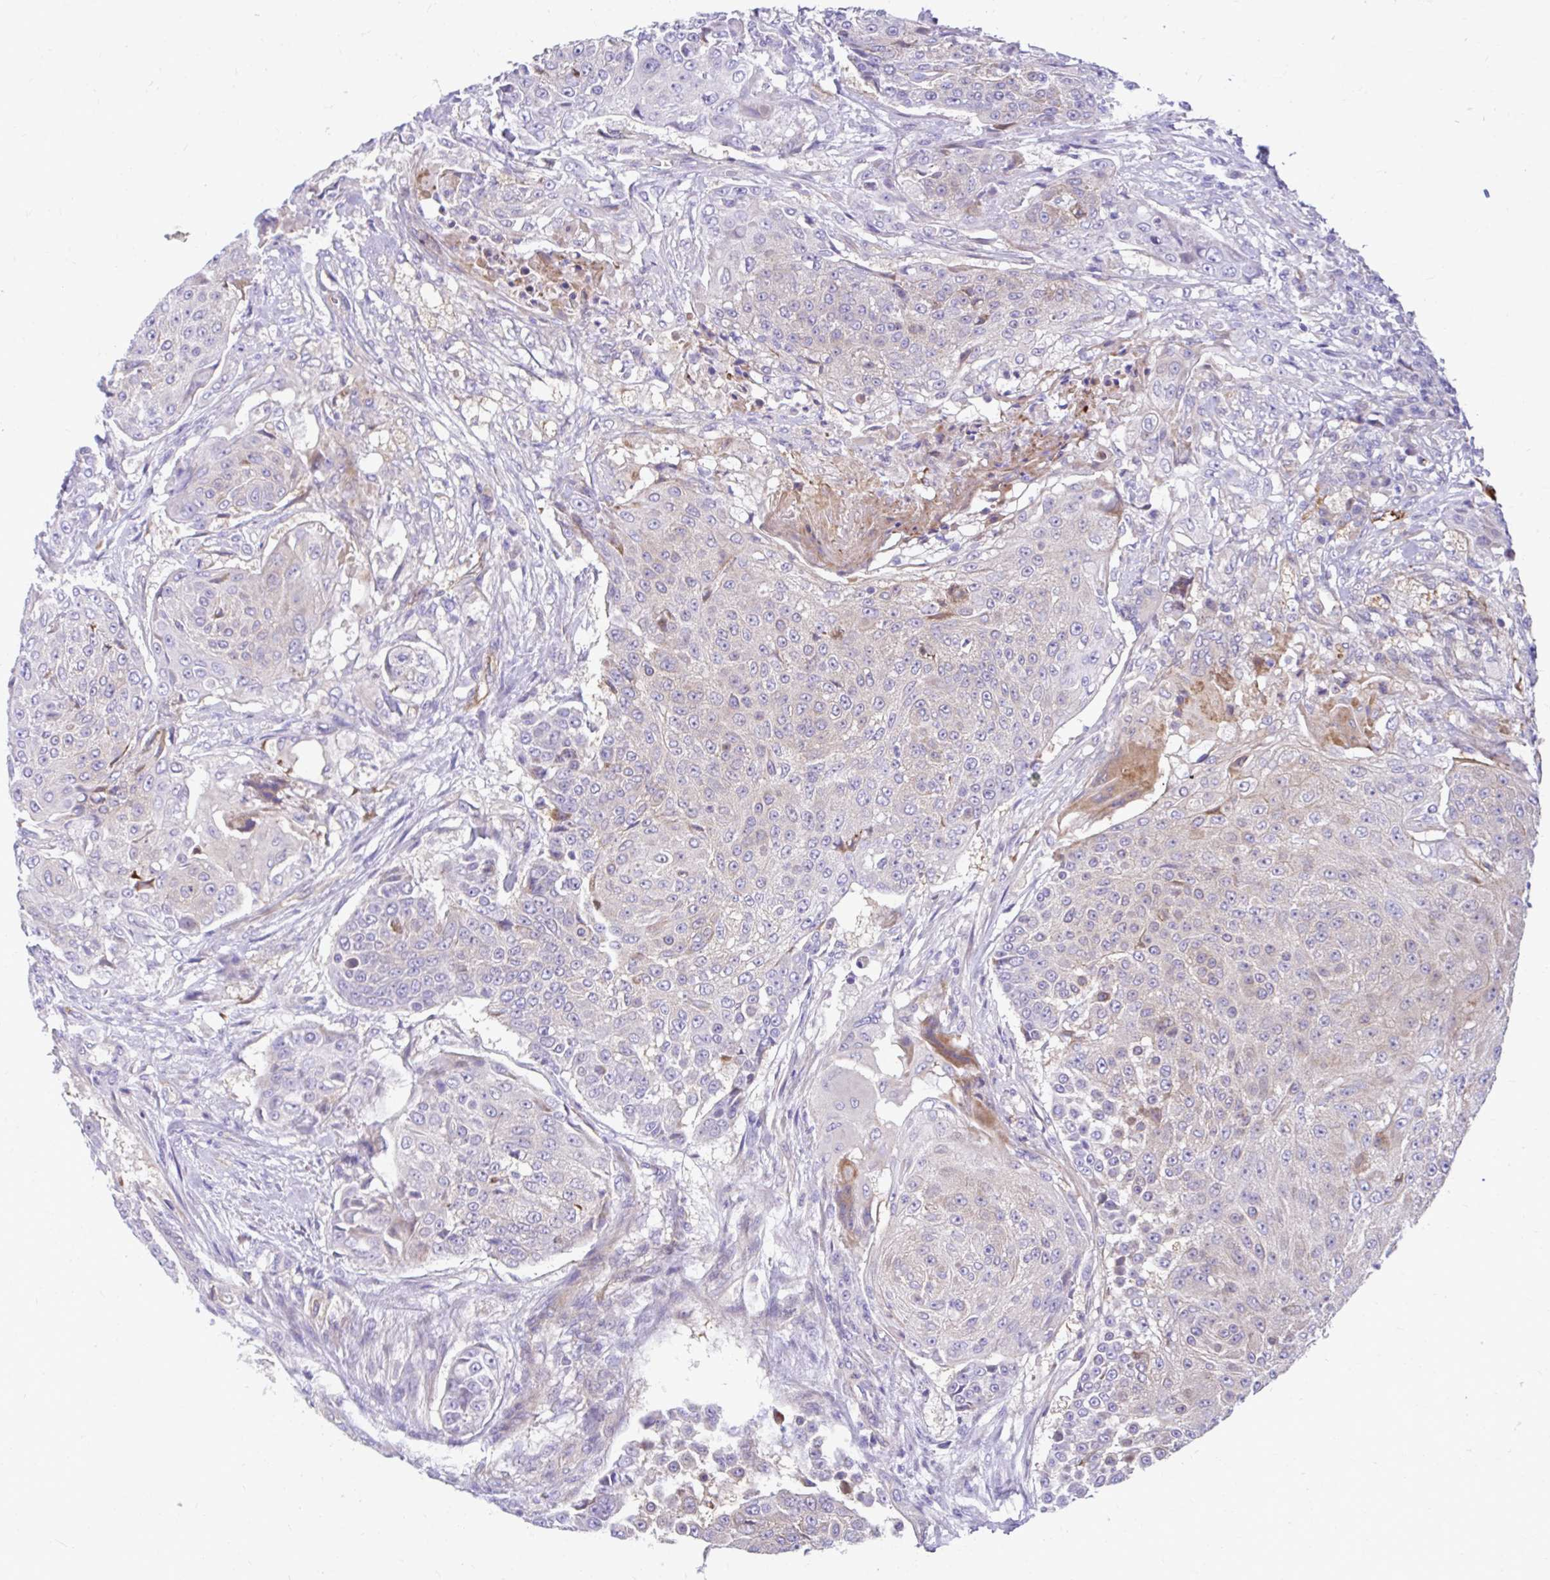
{"staining": {"intensity": "weak", "quantity": "<25%", "location": "cytoplasmic/membranous"}, "tissue": "urothelial cancer", "cell_type": "Tumor cells", "image_type": "cancer", "snomed": [{"axis": "morphology", "description": "Urothelial carcinoma, High grade"}, {"axis": "topography", "description": "Urinary bladder"}], "caption": "An immunohistochemistry micrograph of urothelial cancer is shown. There is no staining in tumor cells of urothelial cancer.", "gene": "ESPNL", "patient": {"sex": "female", "age": 63}}